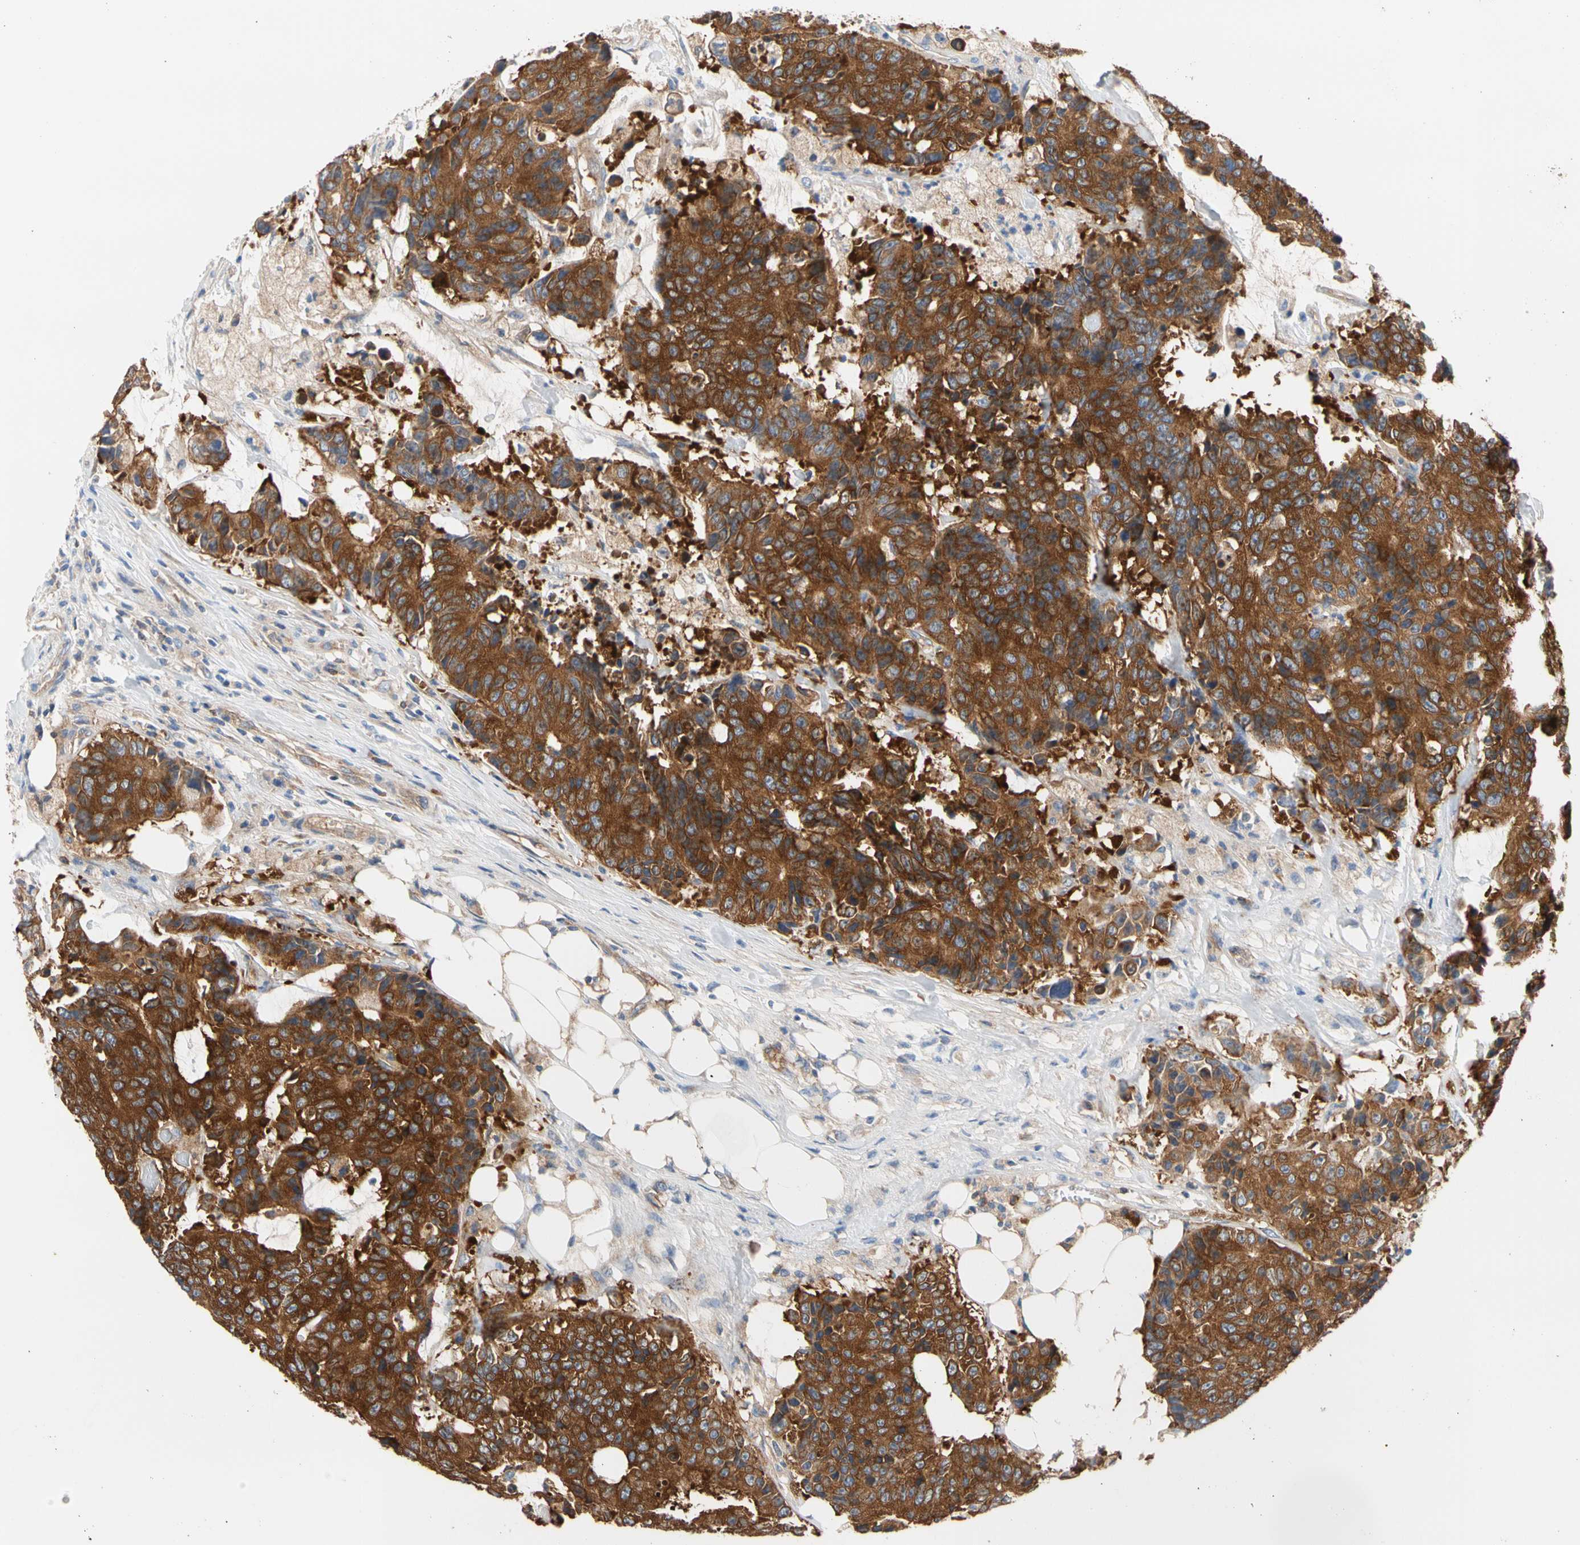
{"staining": {"intensity": "strong", "quantity": ">75%", "location": "cytoplasmic/membranous"}, "tissue": "colorectal cancer", "cell_type": "Tumor cells", "image_type": "cancer", "snomed": [{"axis": "morphology", "description": "Adenocarcinoma, NOS"}, {"axis": "topography", "description": "Colon"}], "caption": "Colorectal cancer stained with a protein marker displays strong staining in tumor cells.", "gene": "GPHN", "patient": {"sex": "female", "age": 86}}